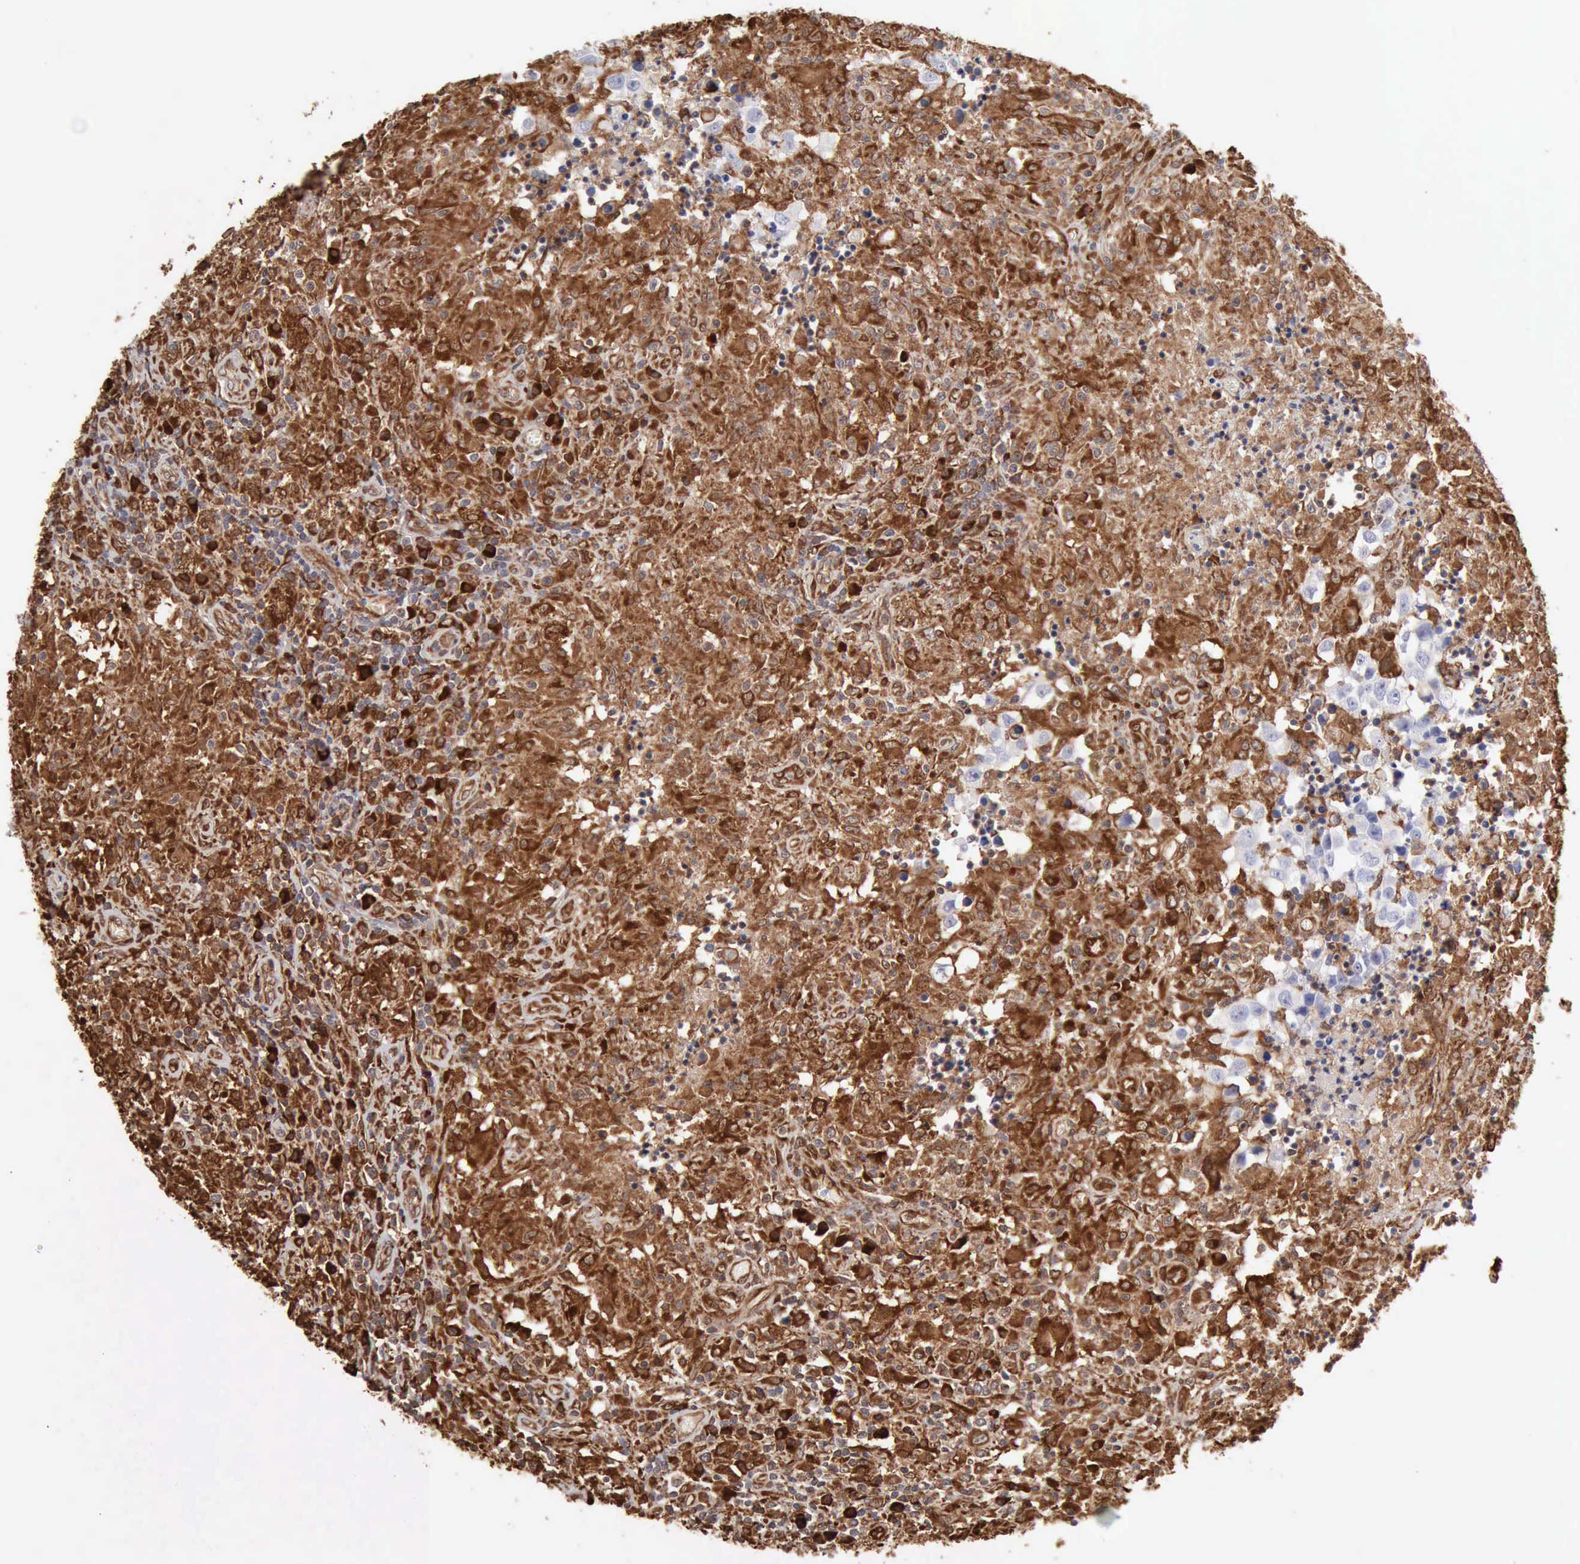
{"staining": {"intensity": "strong", "quantity": ">75%", "location": "cytoplasmic/membranous"}, "tissue": "testis cancer", "cell_type": "Tumor cells", "image_type": "cancer", "snomed": [{"axis": "morphology", "description": "Seminoma, NOS"}, {"axis": "topography", "description": "Testis"}], "caption": "About >75% of tumor cells in seminoma (testis) display strong cytoplasmic/membranous protein expression as visualized by brown immunohistochemical staining.", "gene": "APOL2", "patient": {"sex": "male", "age": 34}}